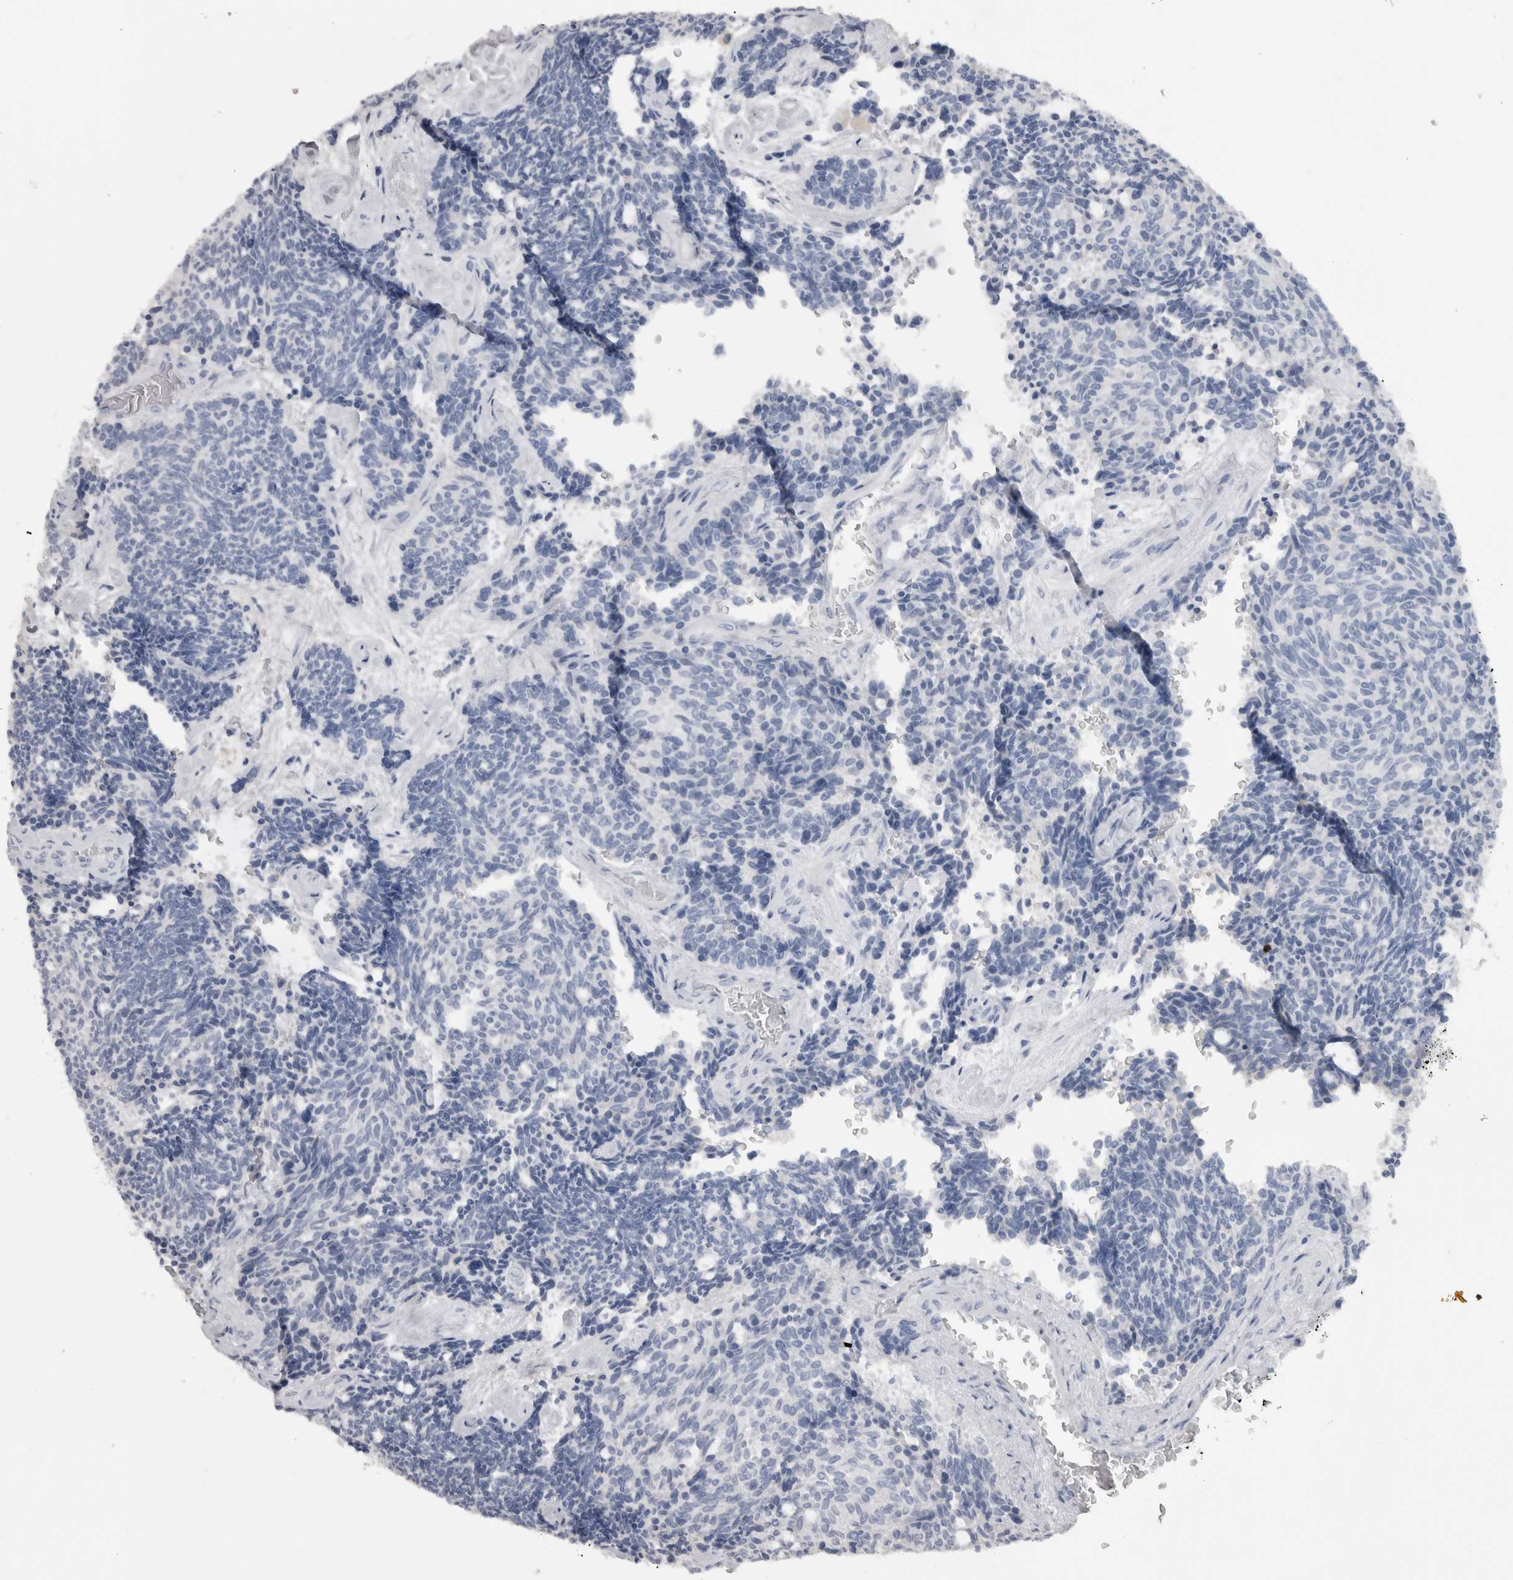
{"staining": {"intensity": "negative", "quantity": "none", "location": "none"}, "tissue": "carcinoid", "cell_type": "Tumor cells", "image_type": "cancer", "snomed": [{"axis": "morphology", "description": "Carcinoid, malignant, NOS"}, {"axis": "topography", "description": "Pancreas"}], "caption": "Immunohistochemical staining of human carcinoid displays no significant staining in tumor cells.", "gene": "ADAM2", "patient": {"sex": "female", "age": 54}}